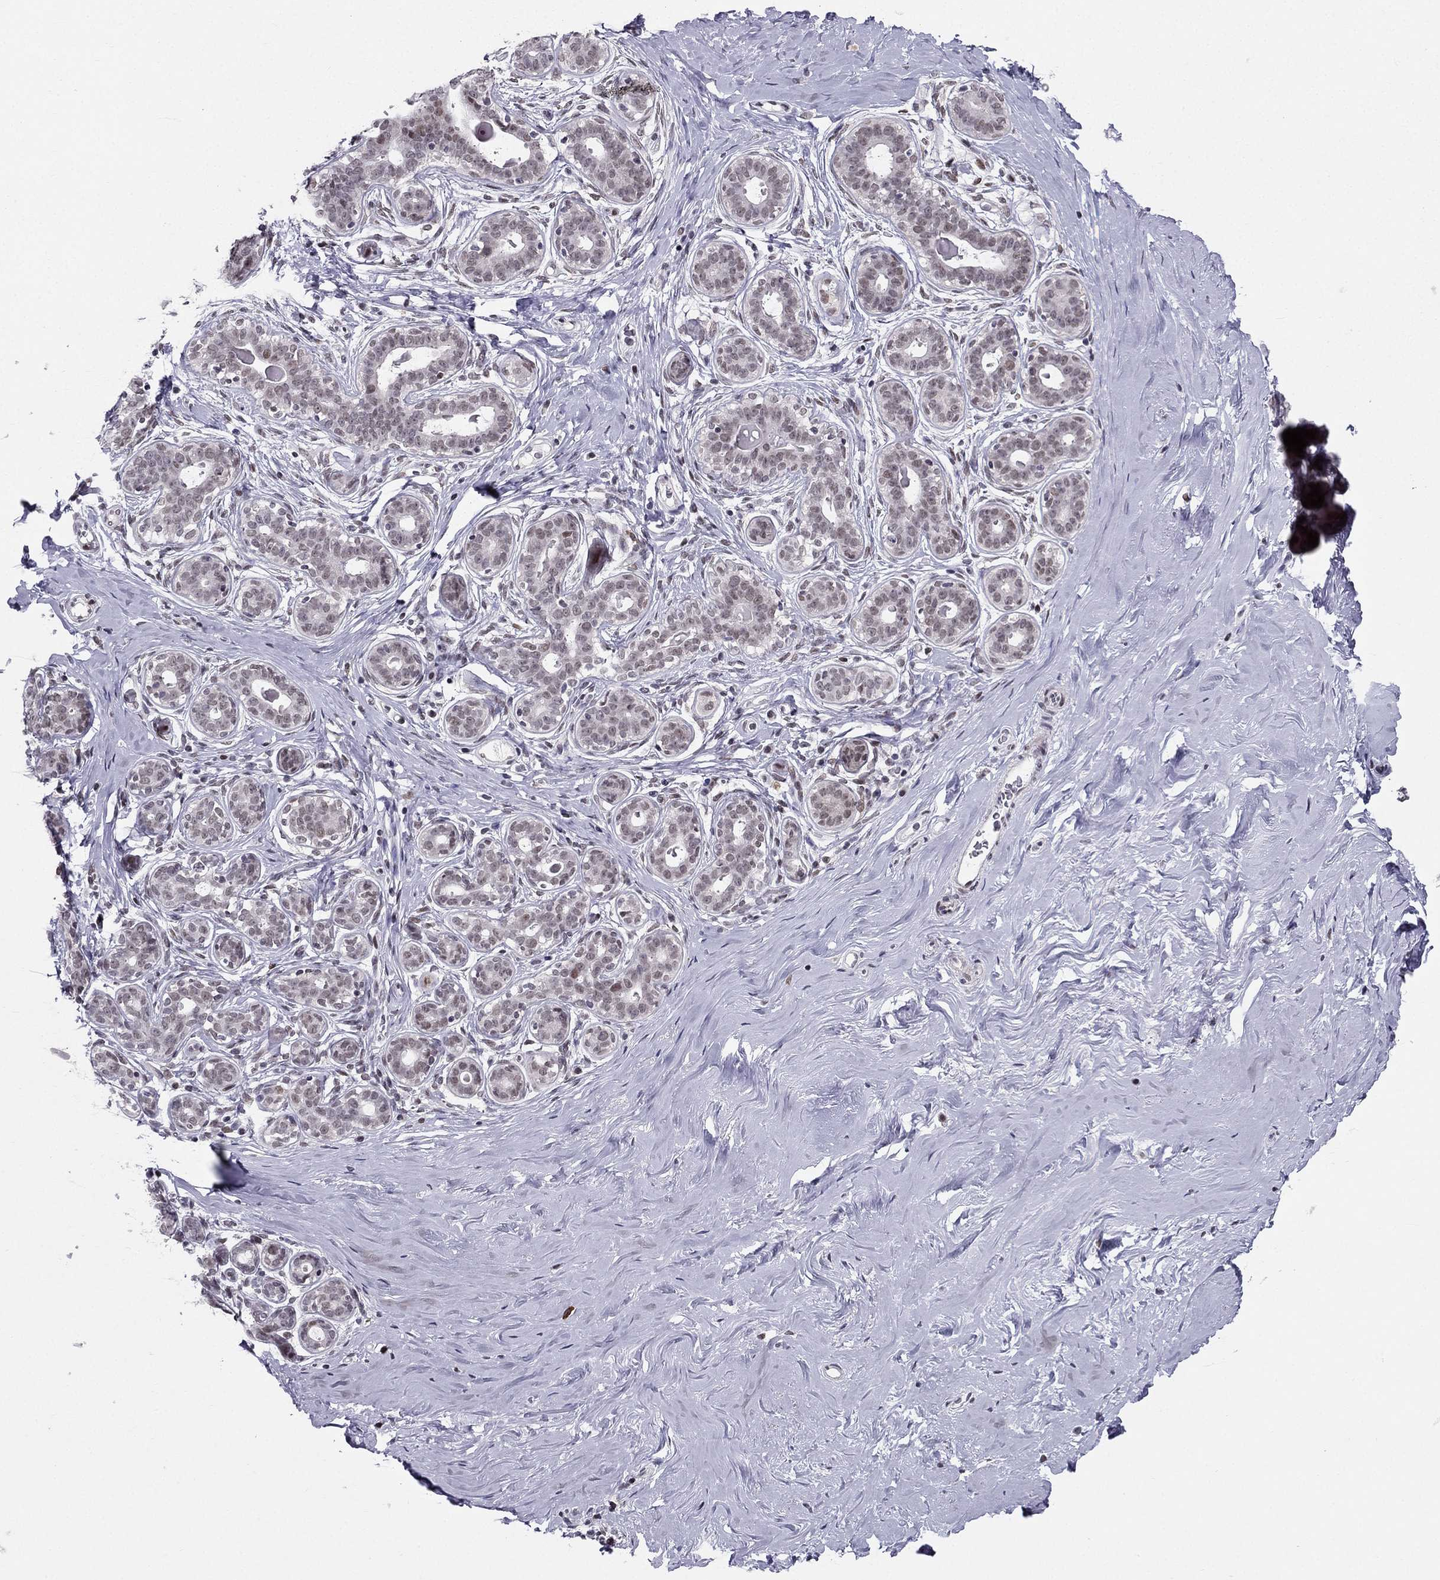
{"staining": {"intensity": "negative", "quantity": "none", "location": "none"}, "tissue": "breast", "cell_type": "Adipocytes", "image_type": "normal", "snomed": [{"axis": "morphology", "description": "Normal tissue, NOS"}, {"axis": "topography", "description": "Skin"}, {"axis": "topography", "description": "Breast"}], "caption": "High magnification brightfield microscopy of benign breast stained with DAB (brown) and counterstained with hematoxylin (blue): adipocytes show no significant expression. The staining was performed using DAB to visualize the protein expression in brown, while the nuclei were stained in blue with hematoxylin (Magnification: 20x).", "gene": "RPRD2", "patient": {"sex": "female", "age": 43}}